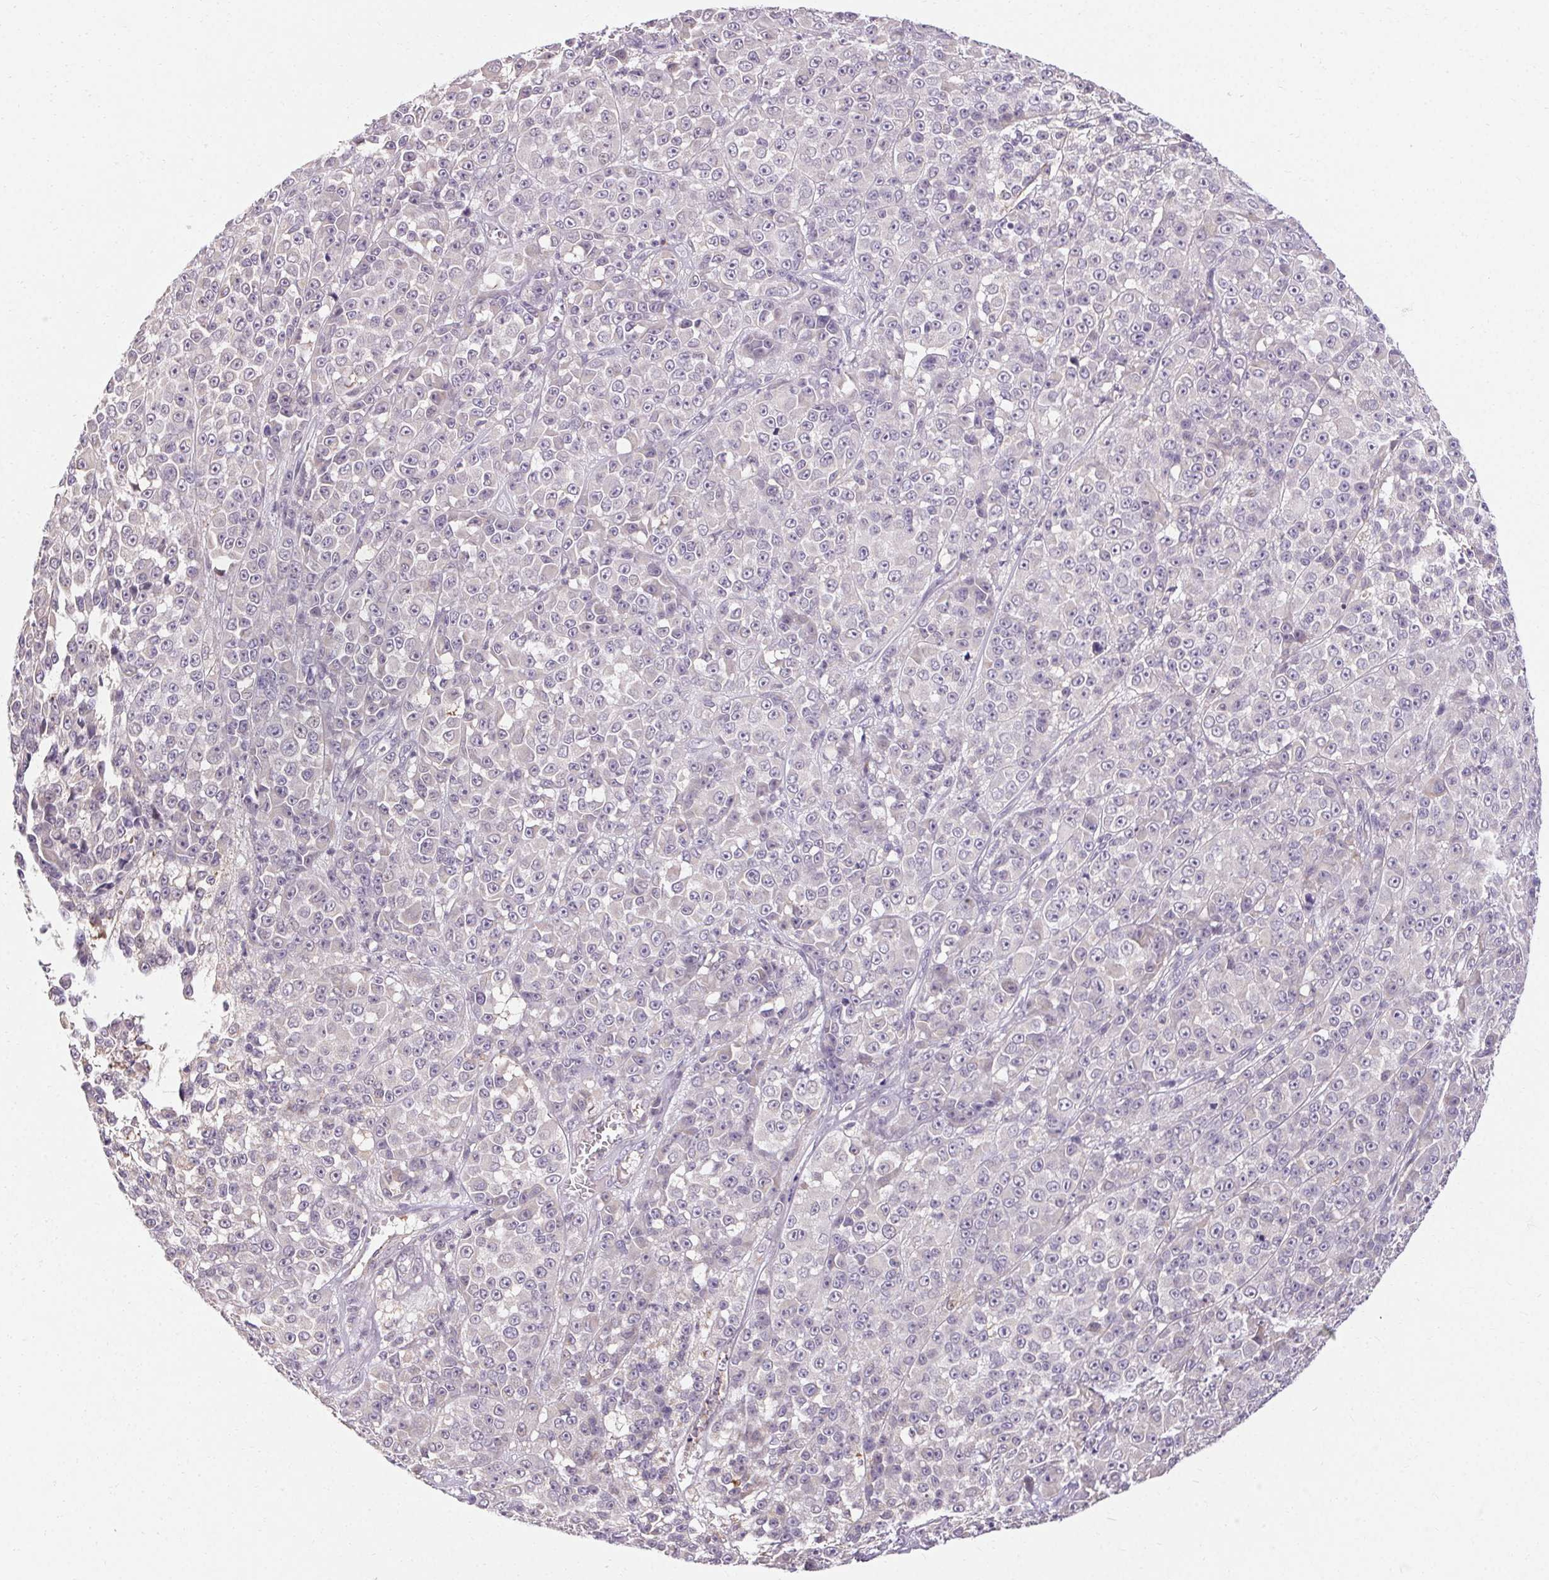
{"staining": {"intensity": "negative", "quantity": "none", "location": "none"}, "tissue": "melanoma", "cell_type": "Tumor cells", "image_type": "cancer", "snomed": [{"axis": "morphology", "description": "Malignant melanoma, NOS"}, {"axis": "topography", "description": "Skin"}, {"axis": "topography", "description": "Skin of back"}], "caption": "A high-resolution micrograph shows IHC staining of malignant melanoma, which displays no significant positivity in tumor cells.", "gene": "TMEM52B", "patient": {"sex": "male", "age": 91}}